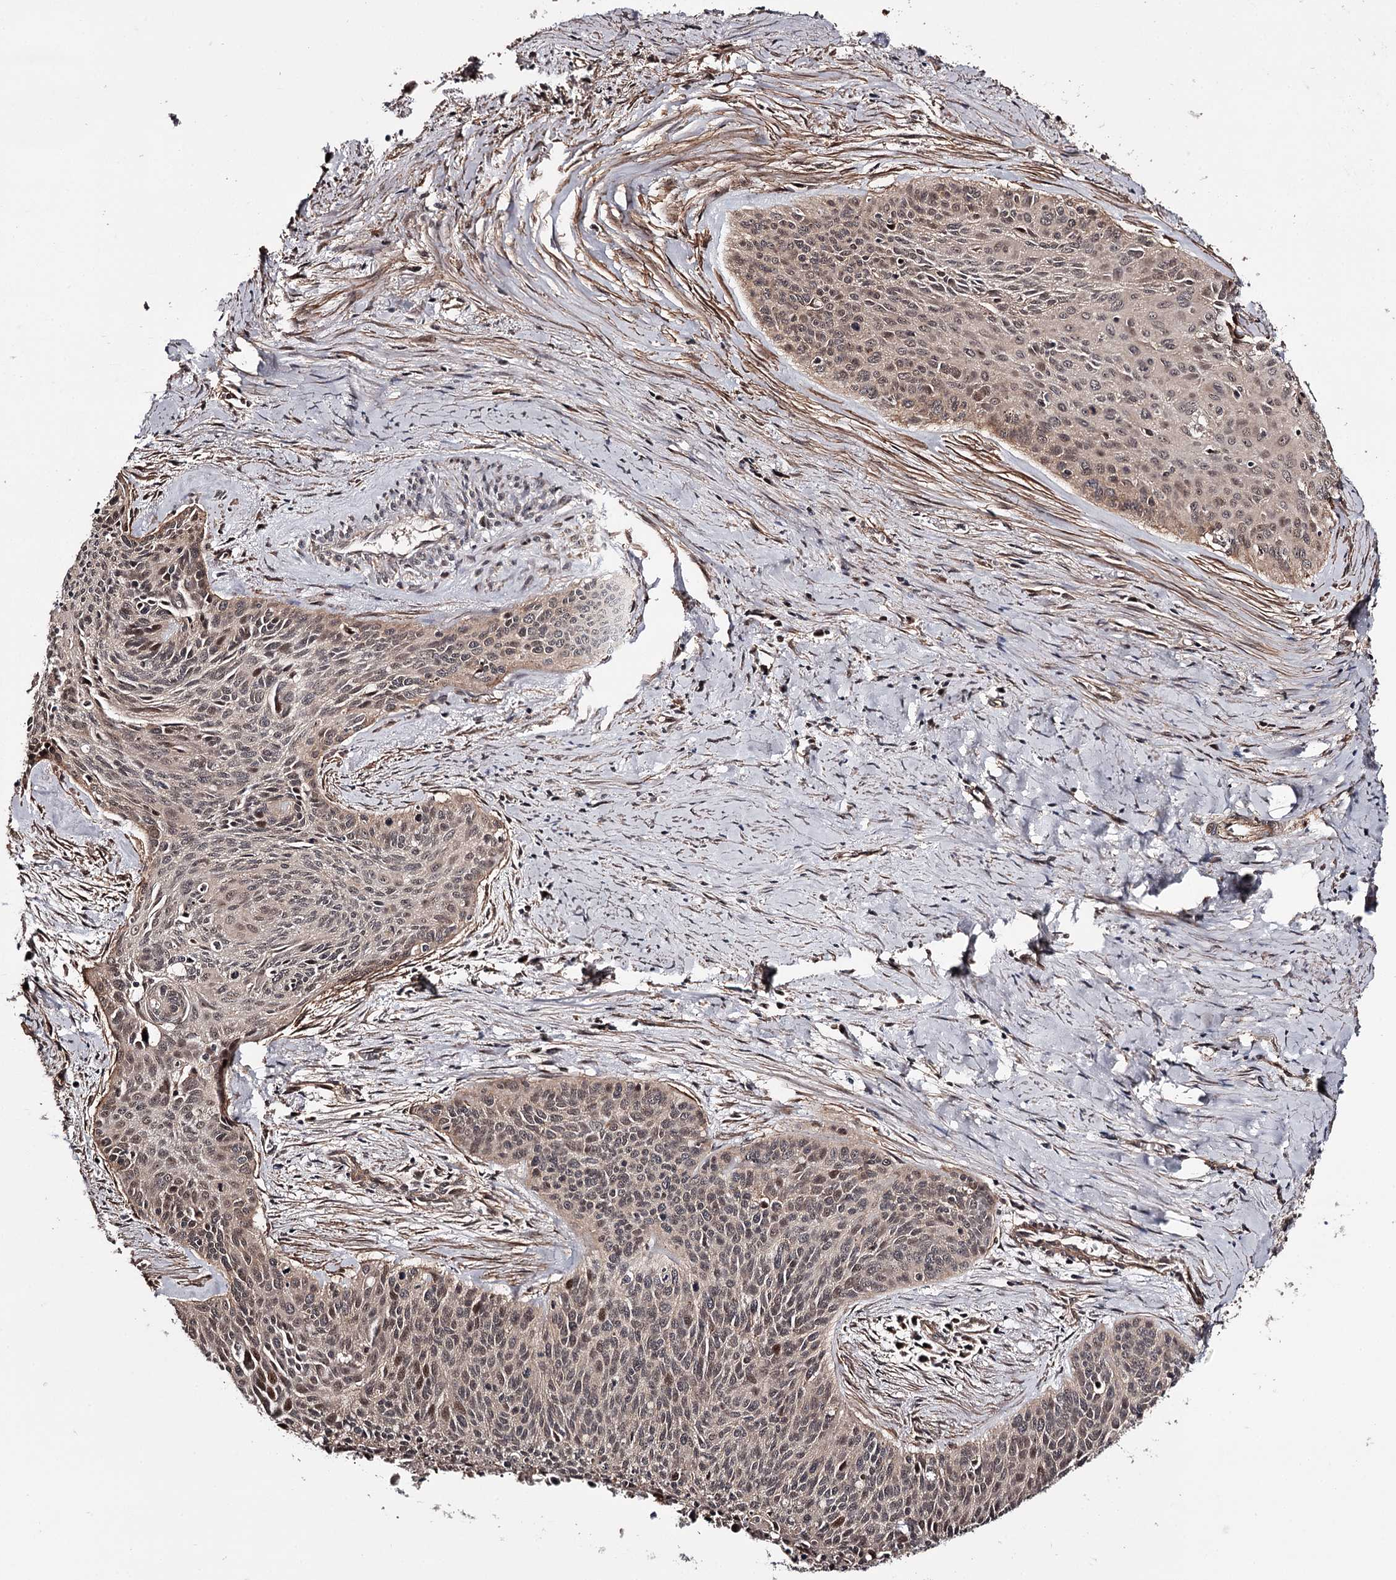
{"staining": {"intensity": "moderate", "quantity": "25%-75%", "location": "cytoplasmic/membranous,nuclear"}, "tissue": "cervical cancer", "cell_type": "Tumor cells", "image_type": "cancer", "snomed": [{"axis": "morphology", "description": "Squamous cell carcinoma, NOS"}, {"axis": "topography", "description": "Cervix"}], "caption": "Protein staining of cervical cancer tissue exhibits moderate cytoplasmic/membranous and nuclear positivity in approximately 25%-75% of tumor cells. (IHC, brightfield microscopy, high magnification).", "gene": "TTC33", "patient": {"sex": "female", "age": 55}}